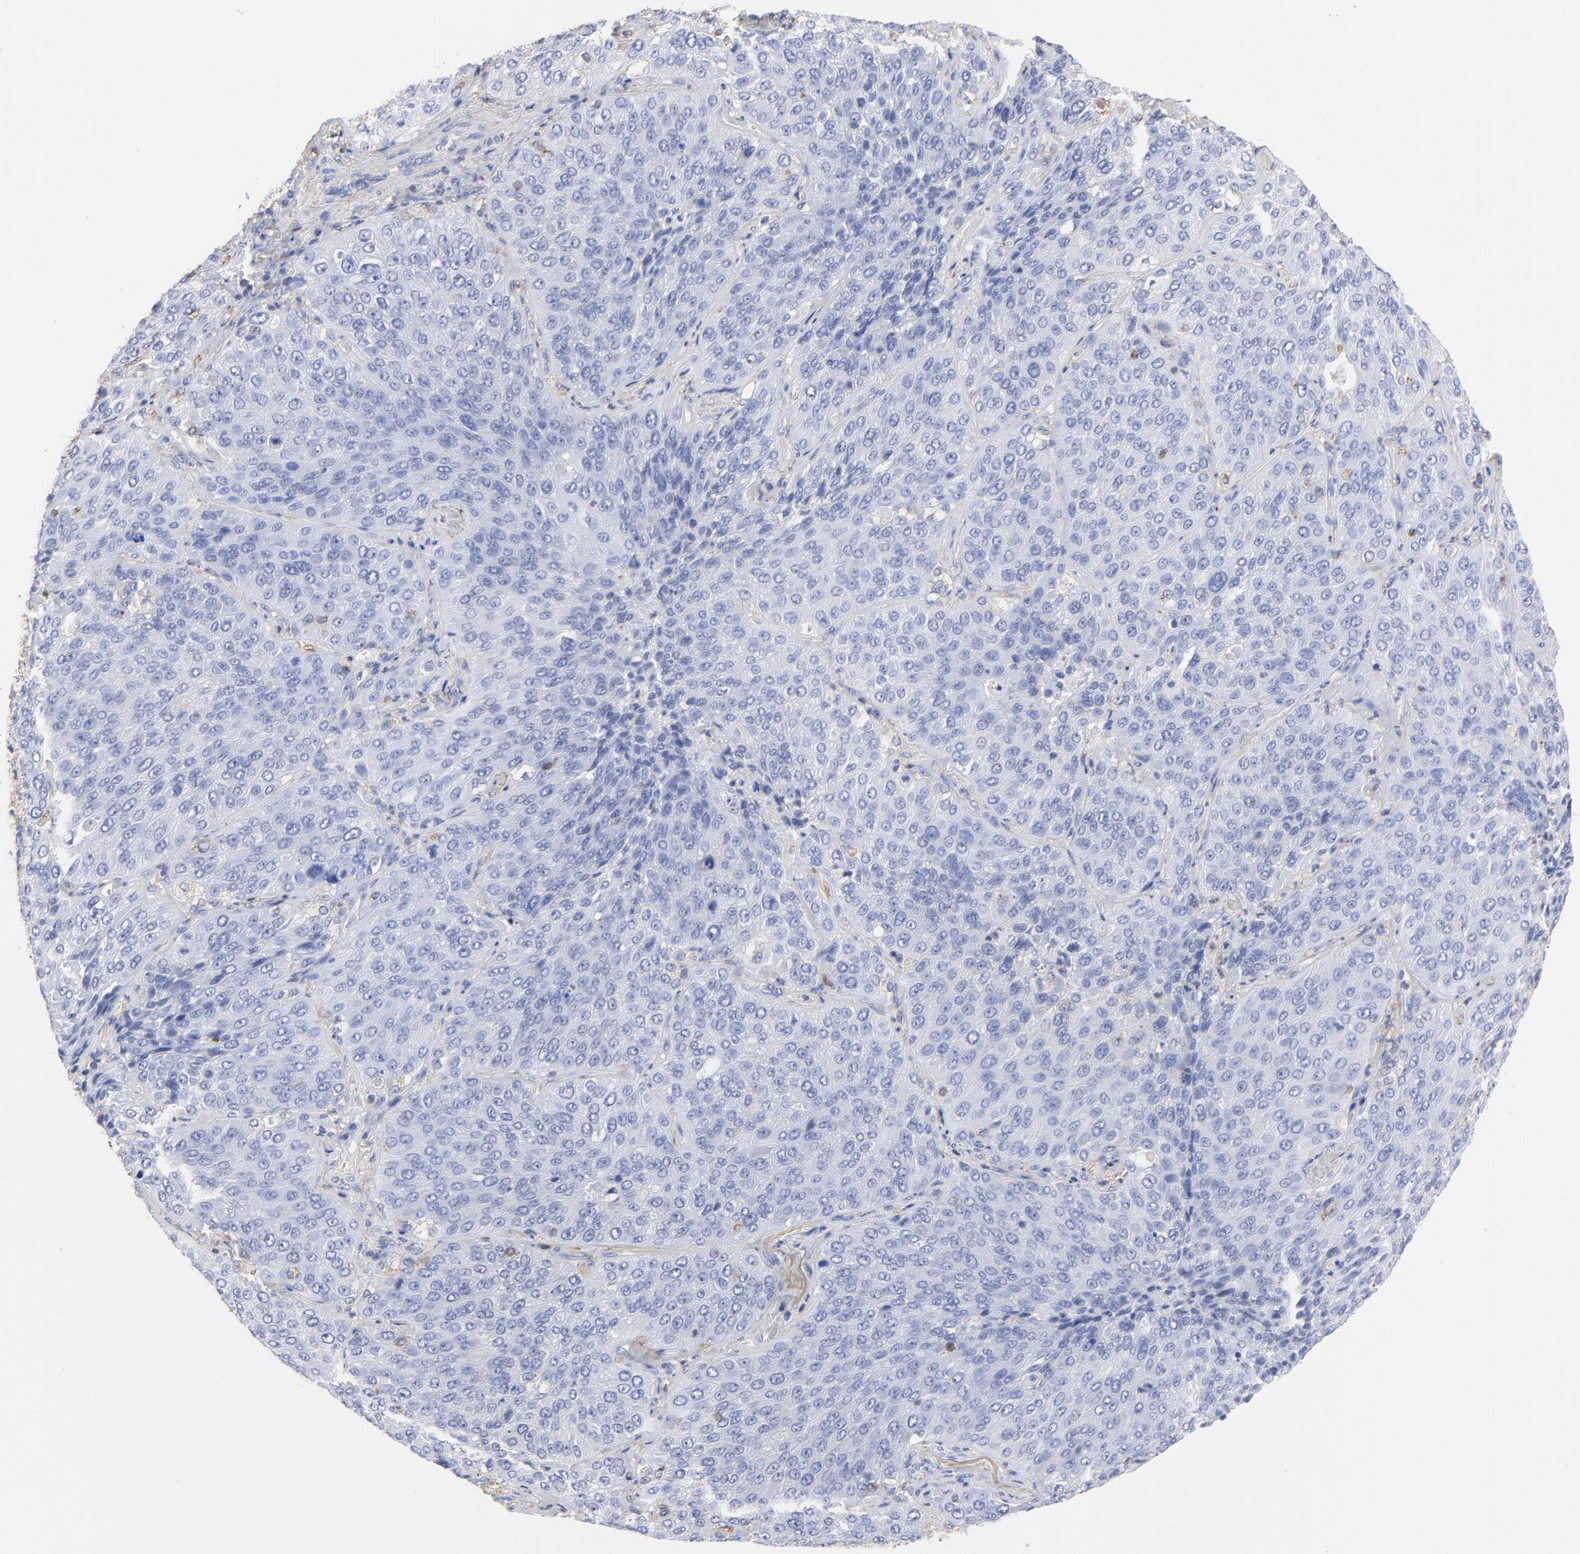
{"staining": {"intensity": "weak", "quantity": "<25%", "location": "cytoplasmic/membranous"}, "tissue": "lung cancer", "cell_type": "Tumor cells", "image_type": "cancer", "snomed": [{"axis": "morphology", "description": "Squamous cell carcinoma, NOS"}, {"axis": "topography", "description": "Lung"}], "caption": "A high-resolution histopathology image shows immunohistochemistry (IHC) staining of lung cancer (squamous cell carcinoma), which reveals no significant expression in tumor cells.", "gene": "ASL", "patient": {"sex": "male", "age": 54}}